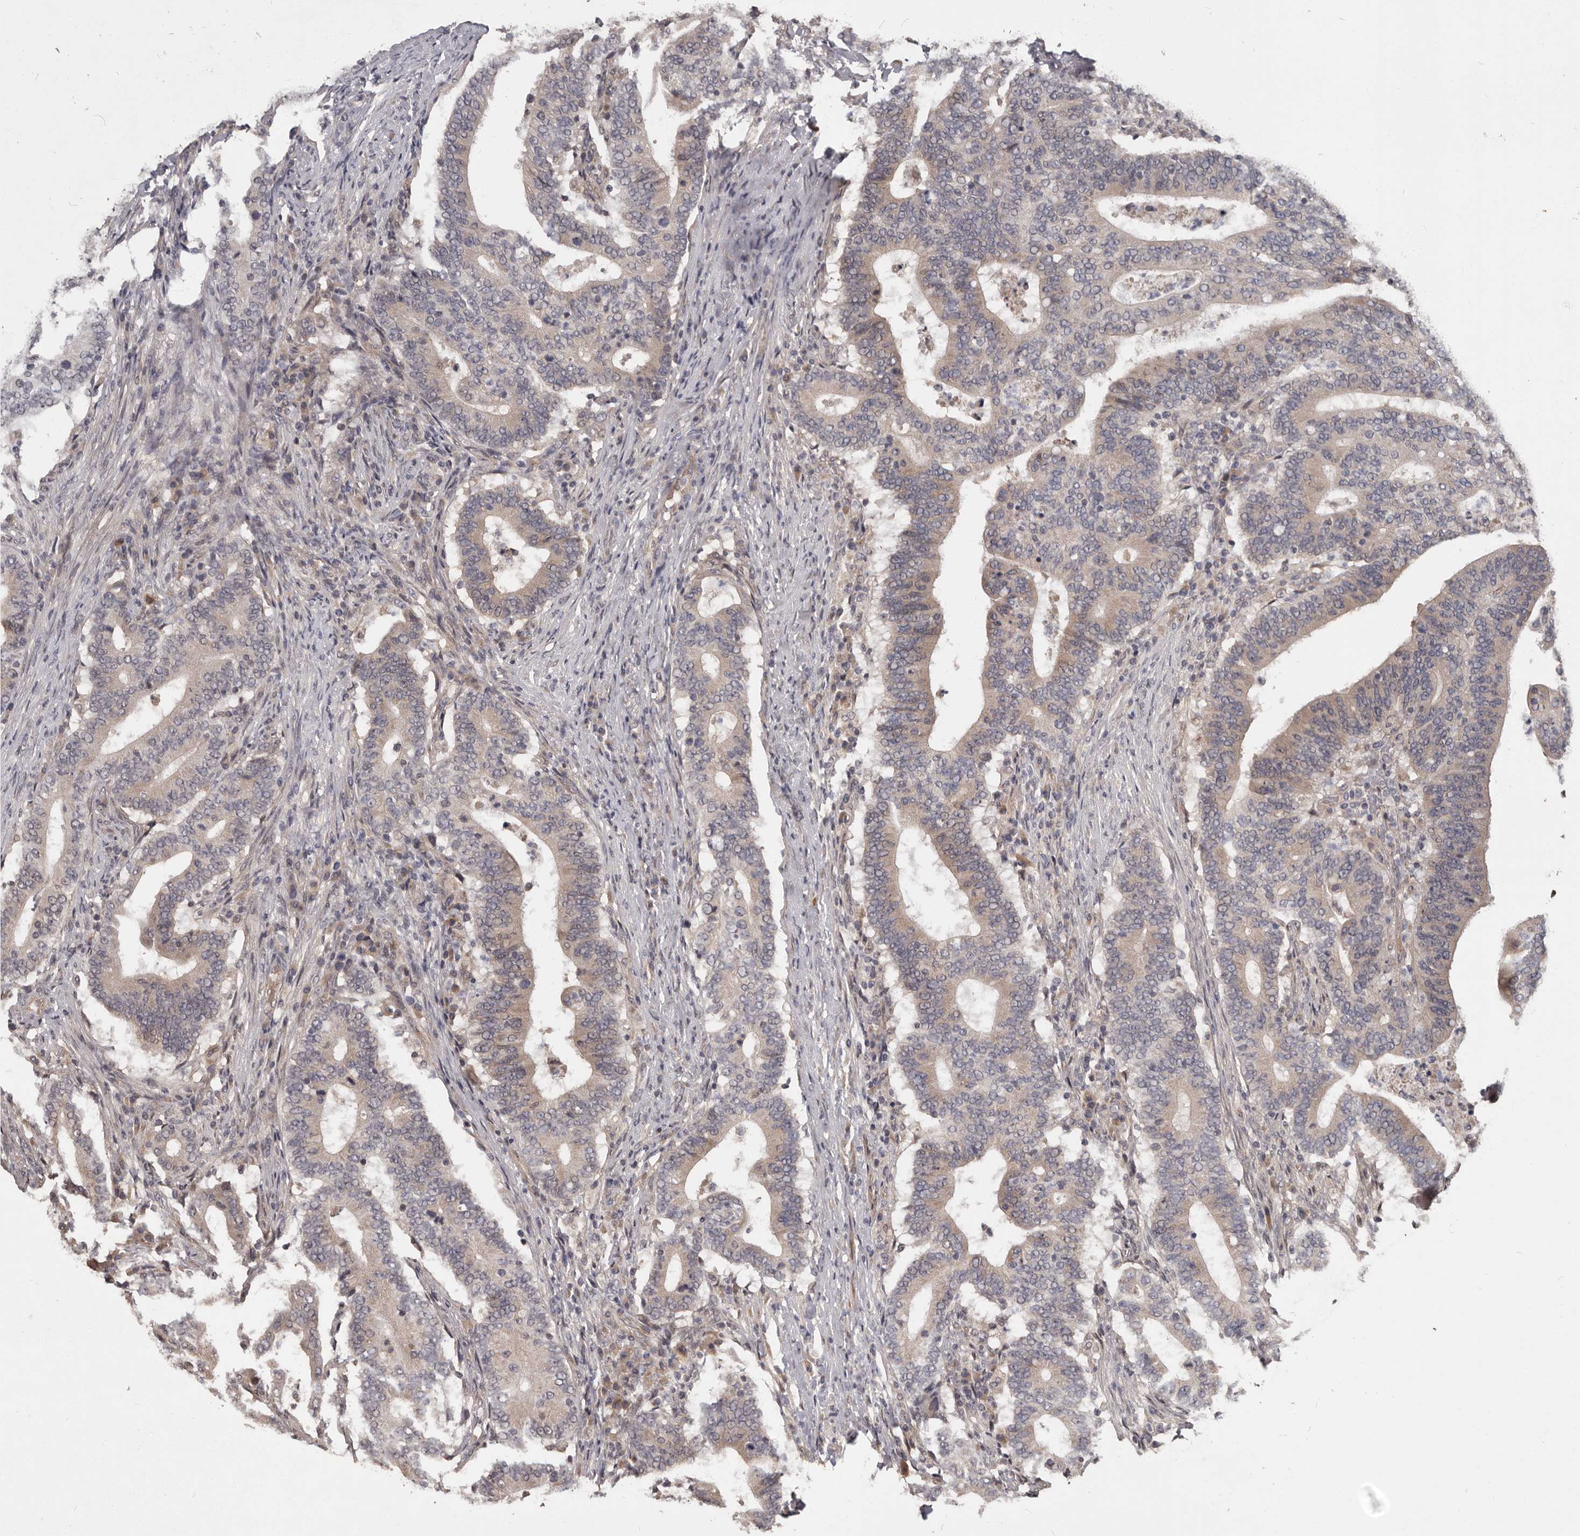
{"staining": {"intensity": "weak", "quantity": "25%-75%", "location": "cytoplasmic/membranous"}, "tissue": "colorectal cancer", "cell_type": "Tumor cells", "image_type": "cancer", "snomed": [{"axis": "morphology", "description": "Adenocarcinoma, NOS"}, {"axis": "topography", "description": "Colon"}], "caption": "DAB immunohistochemical staining of adenocarcinoma (colorectal) shows weak cytoplasmic/membranous protein positivity in about 25%-75% of tumor cells.", "gene": "ZFP14", "patient": {"sex": "female", "age": 66}}